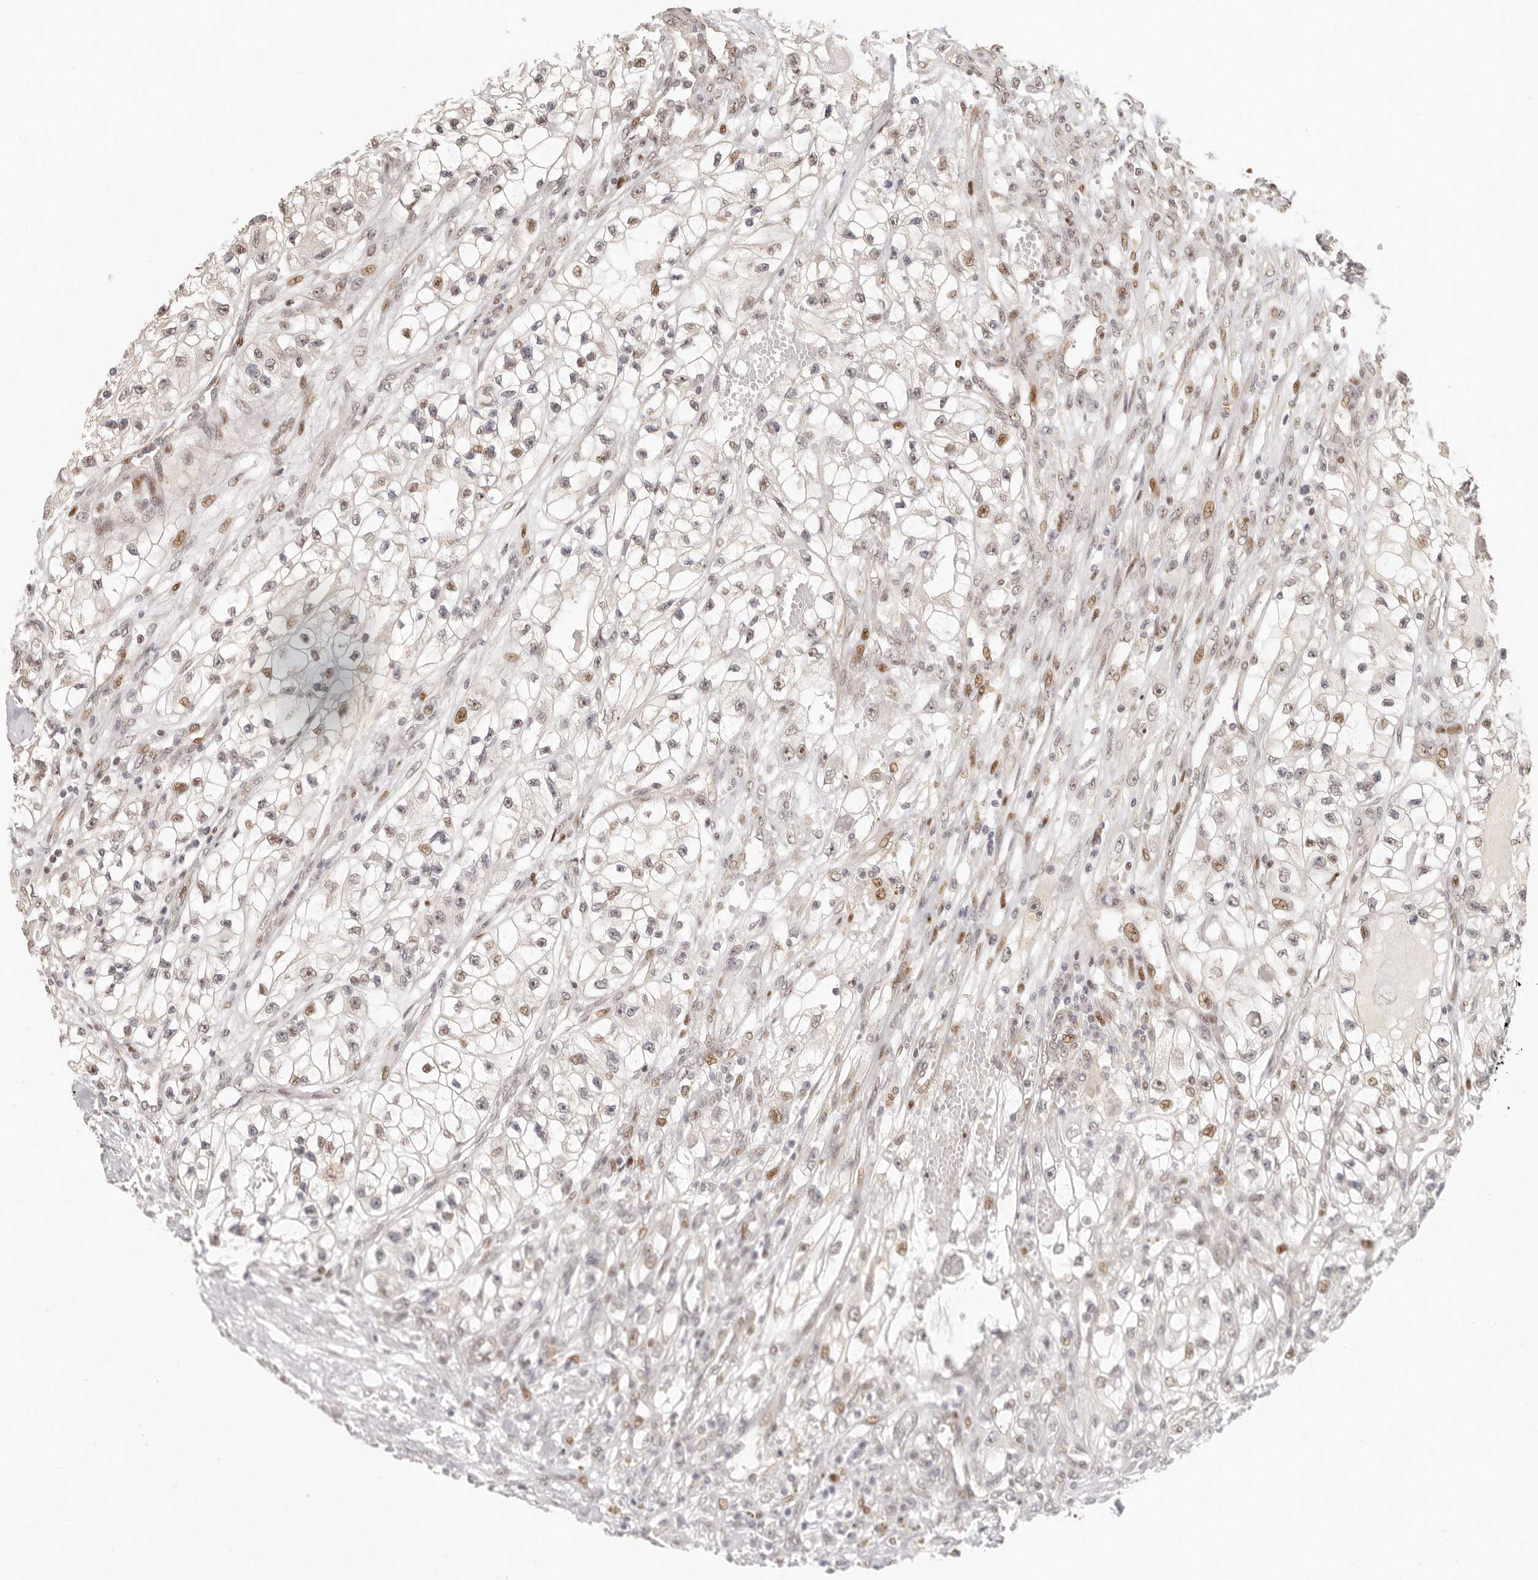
{"staining": {"intensity": "moderate", "quantity": "<25%", "location": "nuclear"}, "tissue": "renal cancer", "cell_type": "Tumor cells", "image_type": "cancer", "snomed": [{"axis": "morphology", "description": "Adenocarcinoma, NOS"}, {"axis": "topography", "description": "Kidney"}], "caption": "A photomicrograph of adenocarcinoma (renal) stained for a protein displays moderate nuclear brown staining in tumor cells. (IHC, brightfield microscopy, high magnification).", "gene": "GPBP1L1", "patient": {"sex": "female", "age": 57}}